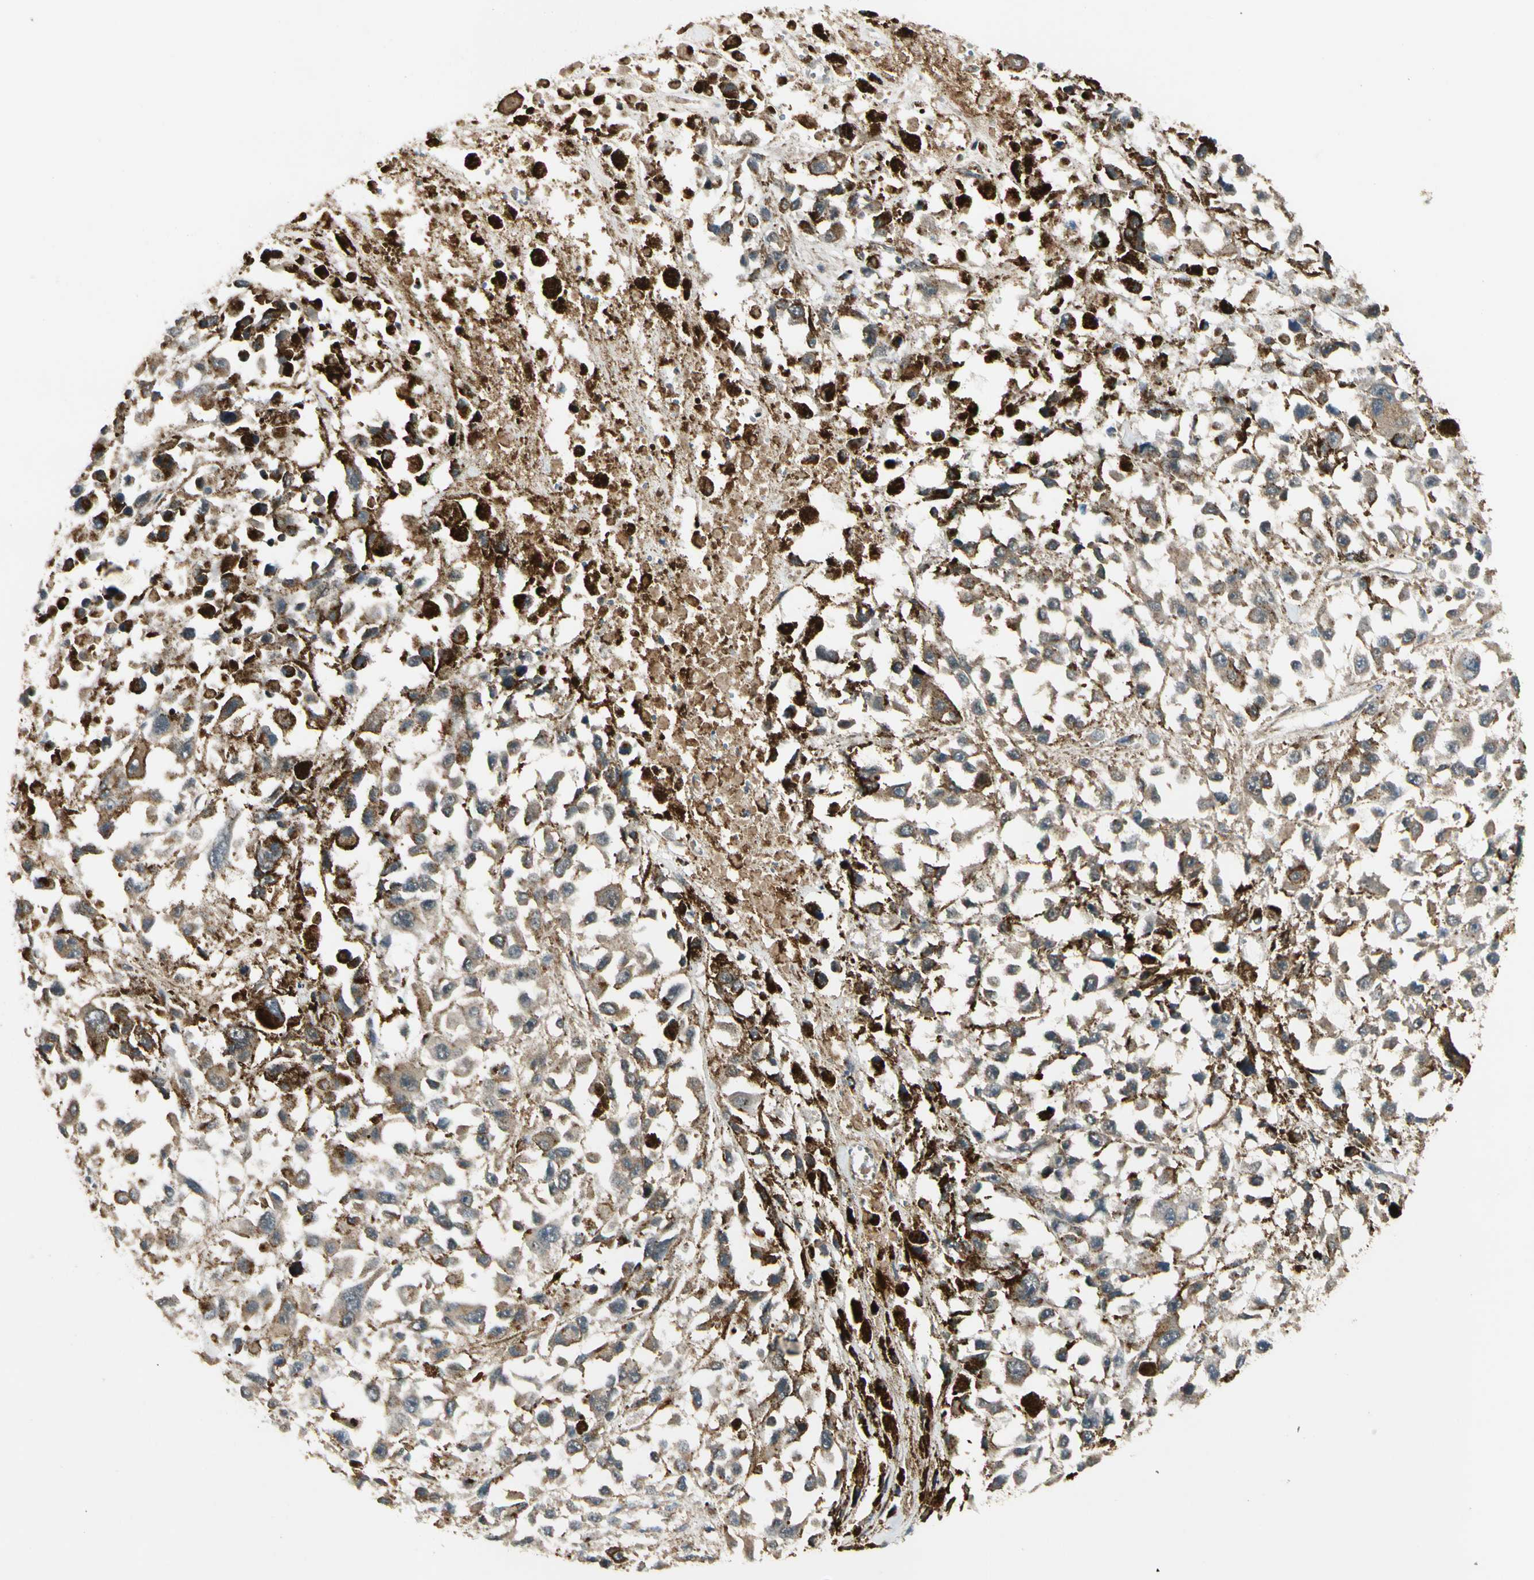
{"staining": {"intensity": "weak", "quantity": ">75%", "location": "cytoplasmic/membranous"}, "tissue": "melanoma", "cell_type": "Tumor cells", "image_type": "cancer", "snomed": [{"axis": "morphology", "description": "Malignant melanoma, Metastatic site"}, {"axis": "topography", "description": "Lymph node"}], "caption": "Immunohistochemistry (IHC) photomicrograph of neoplastic tissue: human malignant melanoma (metastatic site) stained using immunohistochemistry (IHC) demonstrates low levels of weak protein expression localized specifically in the cytoplasmic/membranous of tumor cells, appearing as a cytoplasmic/membranous brown color.", "gene": "GCK", "patient": {"sex": "male", "age": 59}}